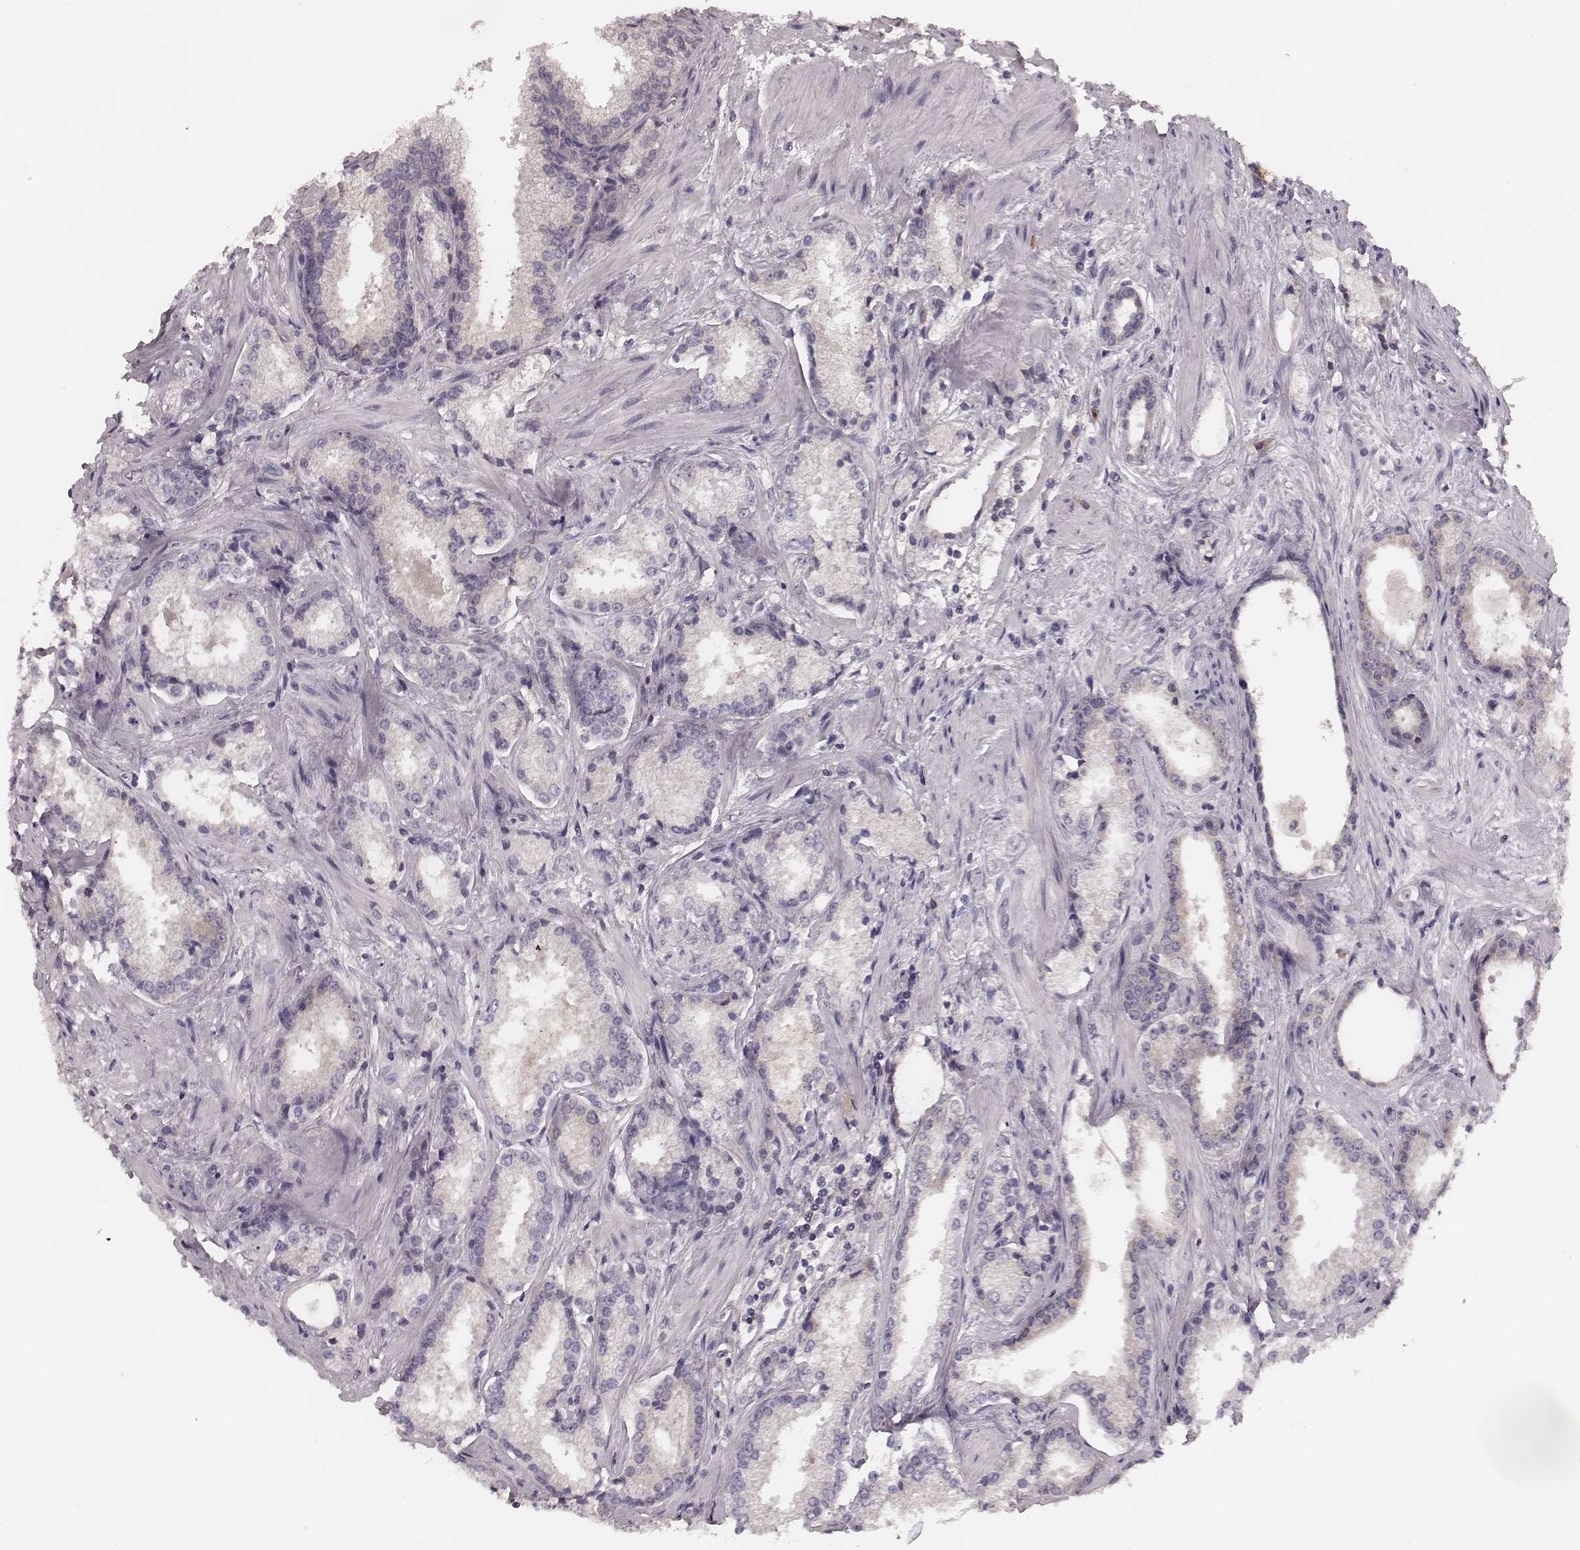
{"staining": {"intensity": "weak", "quantity": "<25%", "location": "cytoplasmic/membranous"}, "tissue": "prostate cancer", "cell_type": "Tumor cells", "image_type": "cancer", "snomed": [{"axis": "morphology", "description": "Adenocarcinoma, Low grade"}, {"axis": "topography", "description": "Prostate"}], "caption": "Tumor cells show no significant protein staining in prostate cancer (low-grade adenocarcinoma).", "gene": "P2RX5", "patient": {"sex": "male", "age": 56}}